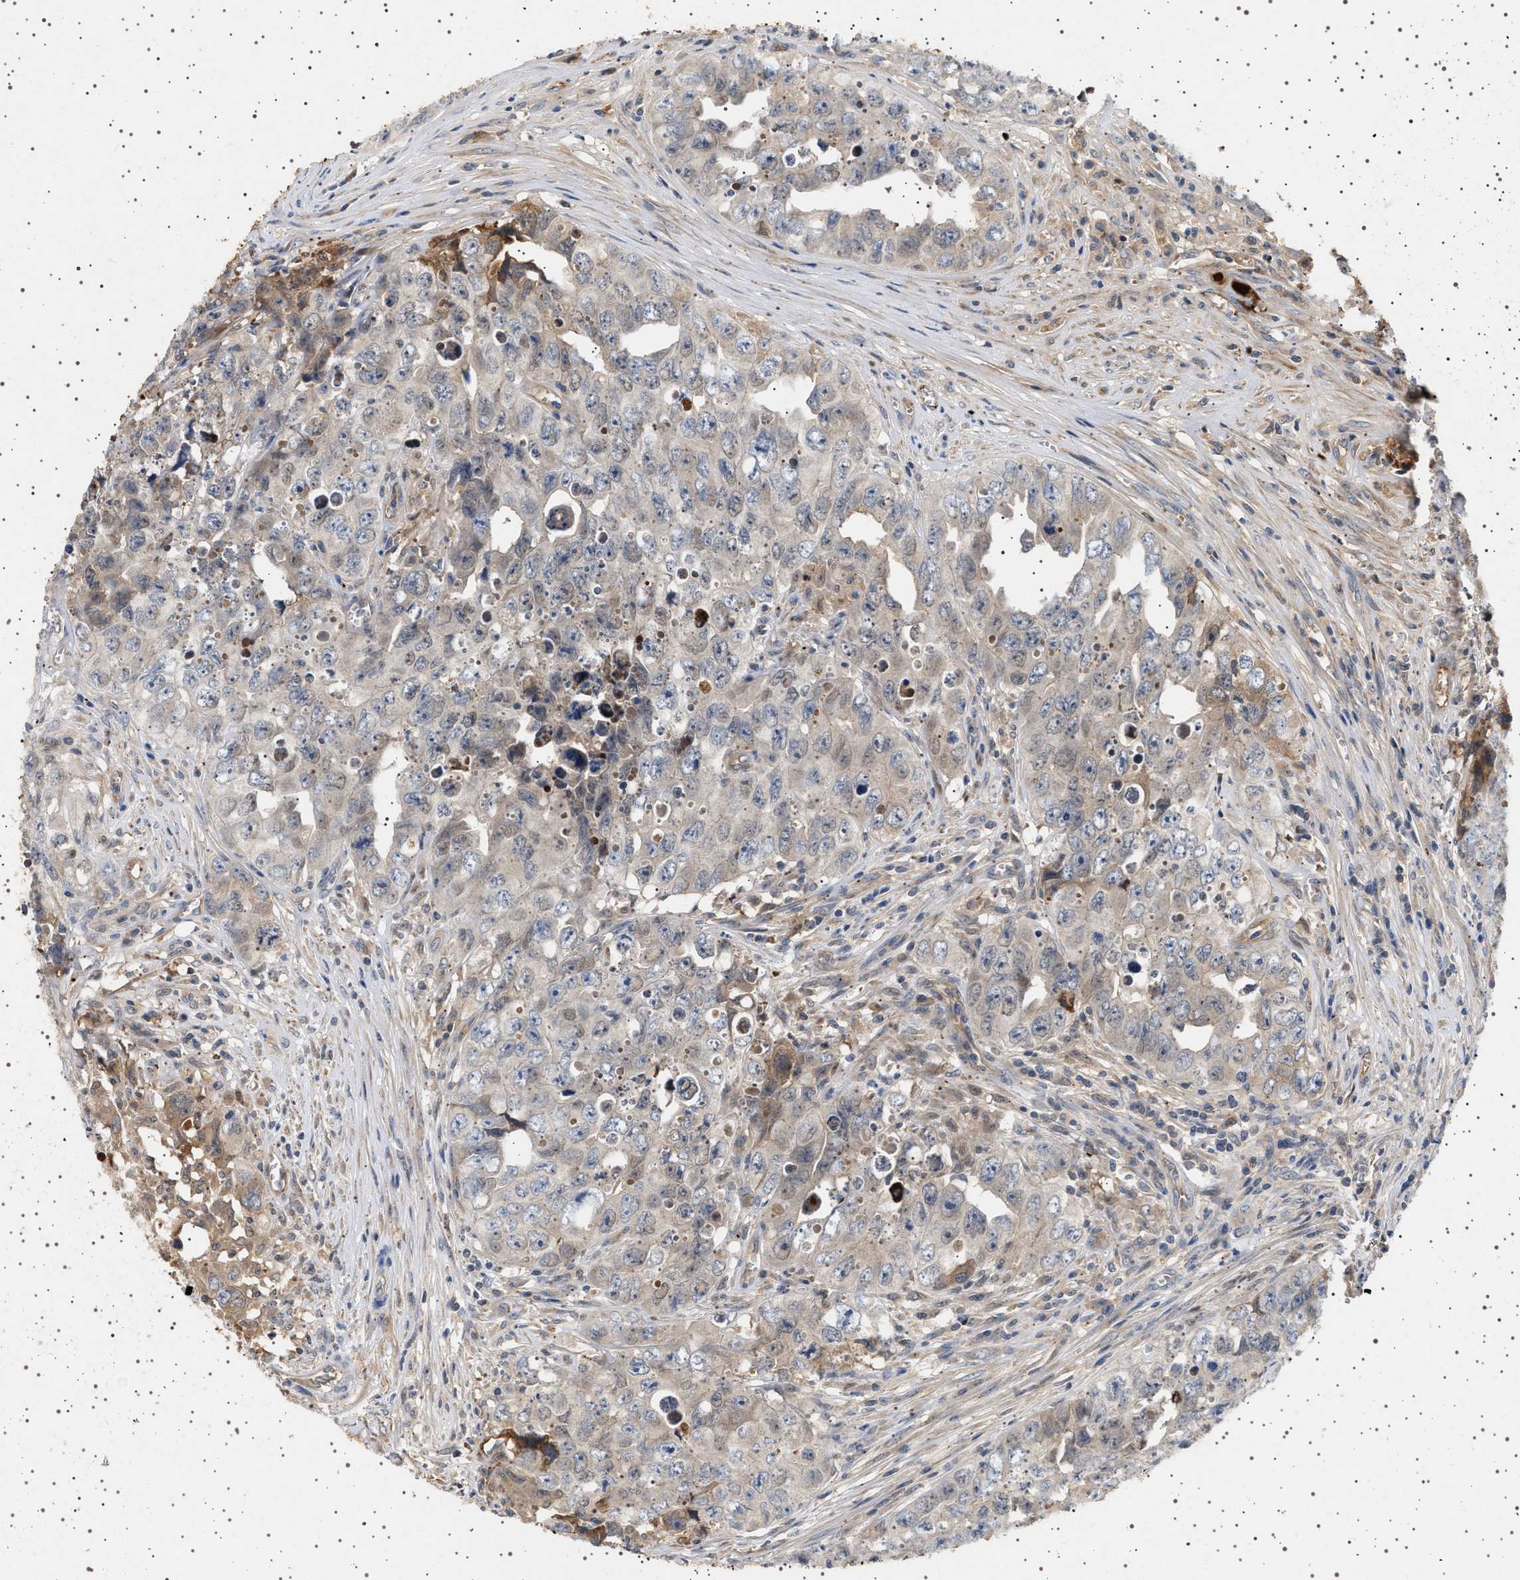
{"staining": {"intensity": "negative", "quantity": "none", "location": "none"}, "tissue": "testis cancer", "cell_type": "Tumor cells", "image_type": "cancer", "snomed": [{"axis": "morphology", "description": "Seminoma, NOS"}, {"axis": "morphology", "description": "Carcinoma, Embryonal, NOS"}, {"axis": "topography", "description": "Testis"}], "caption": "A high-resolution micrograph shows IHC staining of embryonal carcinoma (testis), which displays no significant staining in tumor cells. The staining was performed using DAB (3,3'-diaminobenzidine) to visualize the protein expression in brown, while the nuclei were stained in blue with hematoxylin (Magnification: 20x).", "gene": "FICD", "patient": {"sex": "male", "age": 43}}